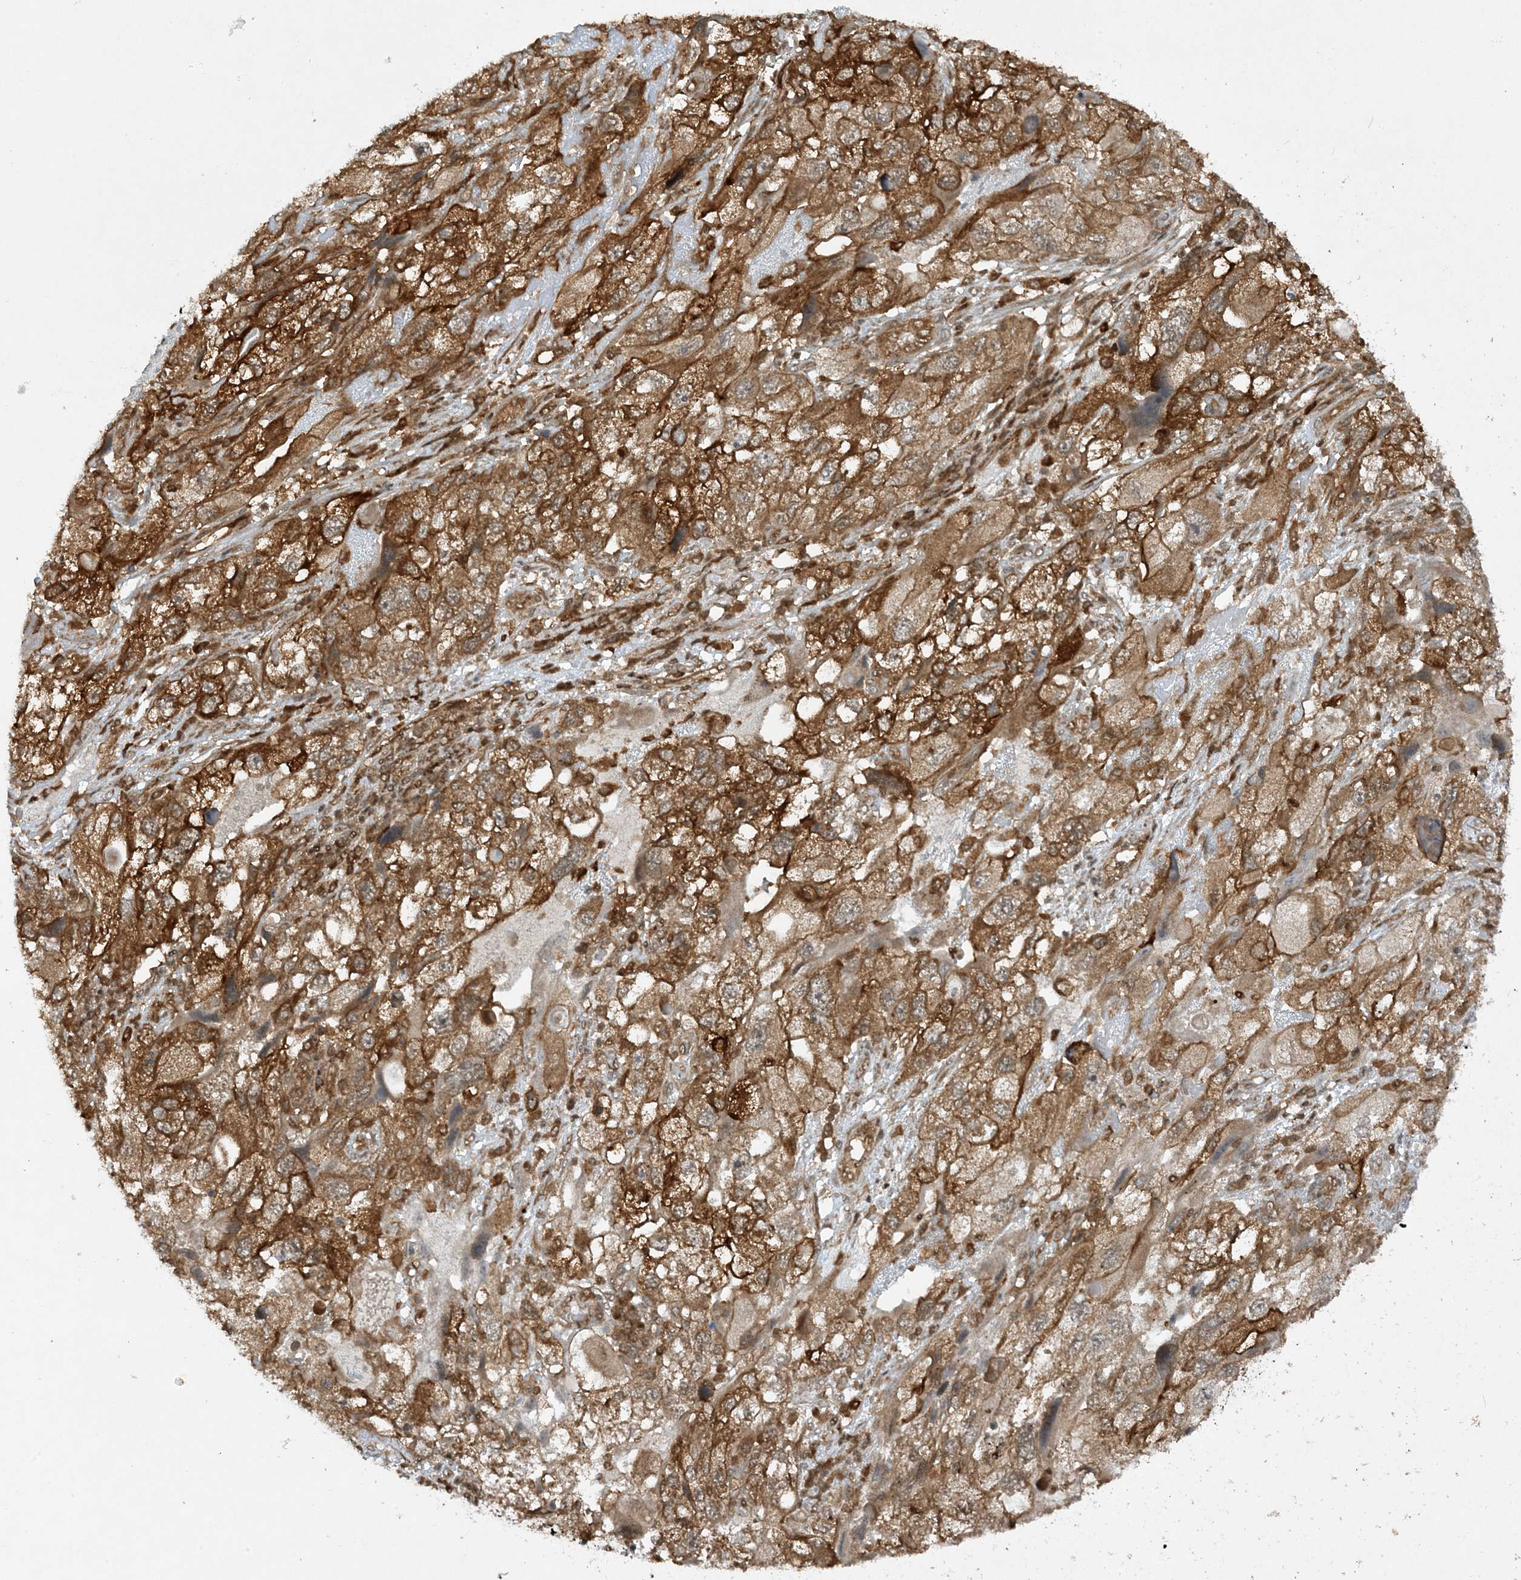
{"staining": {"intensity": "moderate", "quantity": ">75%", "location": "cytoplasmic/membranous"}, "tissue": "endometrial cancer", "cell_type": "Tumor cells", "image_type": "cancer", "snomed": [{"axis": "morphology", "description": "Adenocarcinoma, NOS"}, {"axis": "topography", "description": "Endometrium"}], "caption": "Immunohistochemical staining of endometrial adenocarcinoma displays moderate cytoplasmic/membranous protein staining in approximately >75% of tumor cells. (Stains: DAB in brown, nuclei in blue, Microscopy: brightfield microscopy at high magnification).", "gene": "CERT1", "patient": {"sex": "female", "age": 49}}